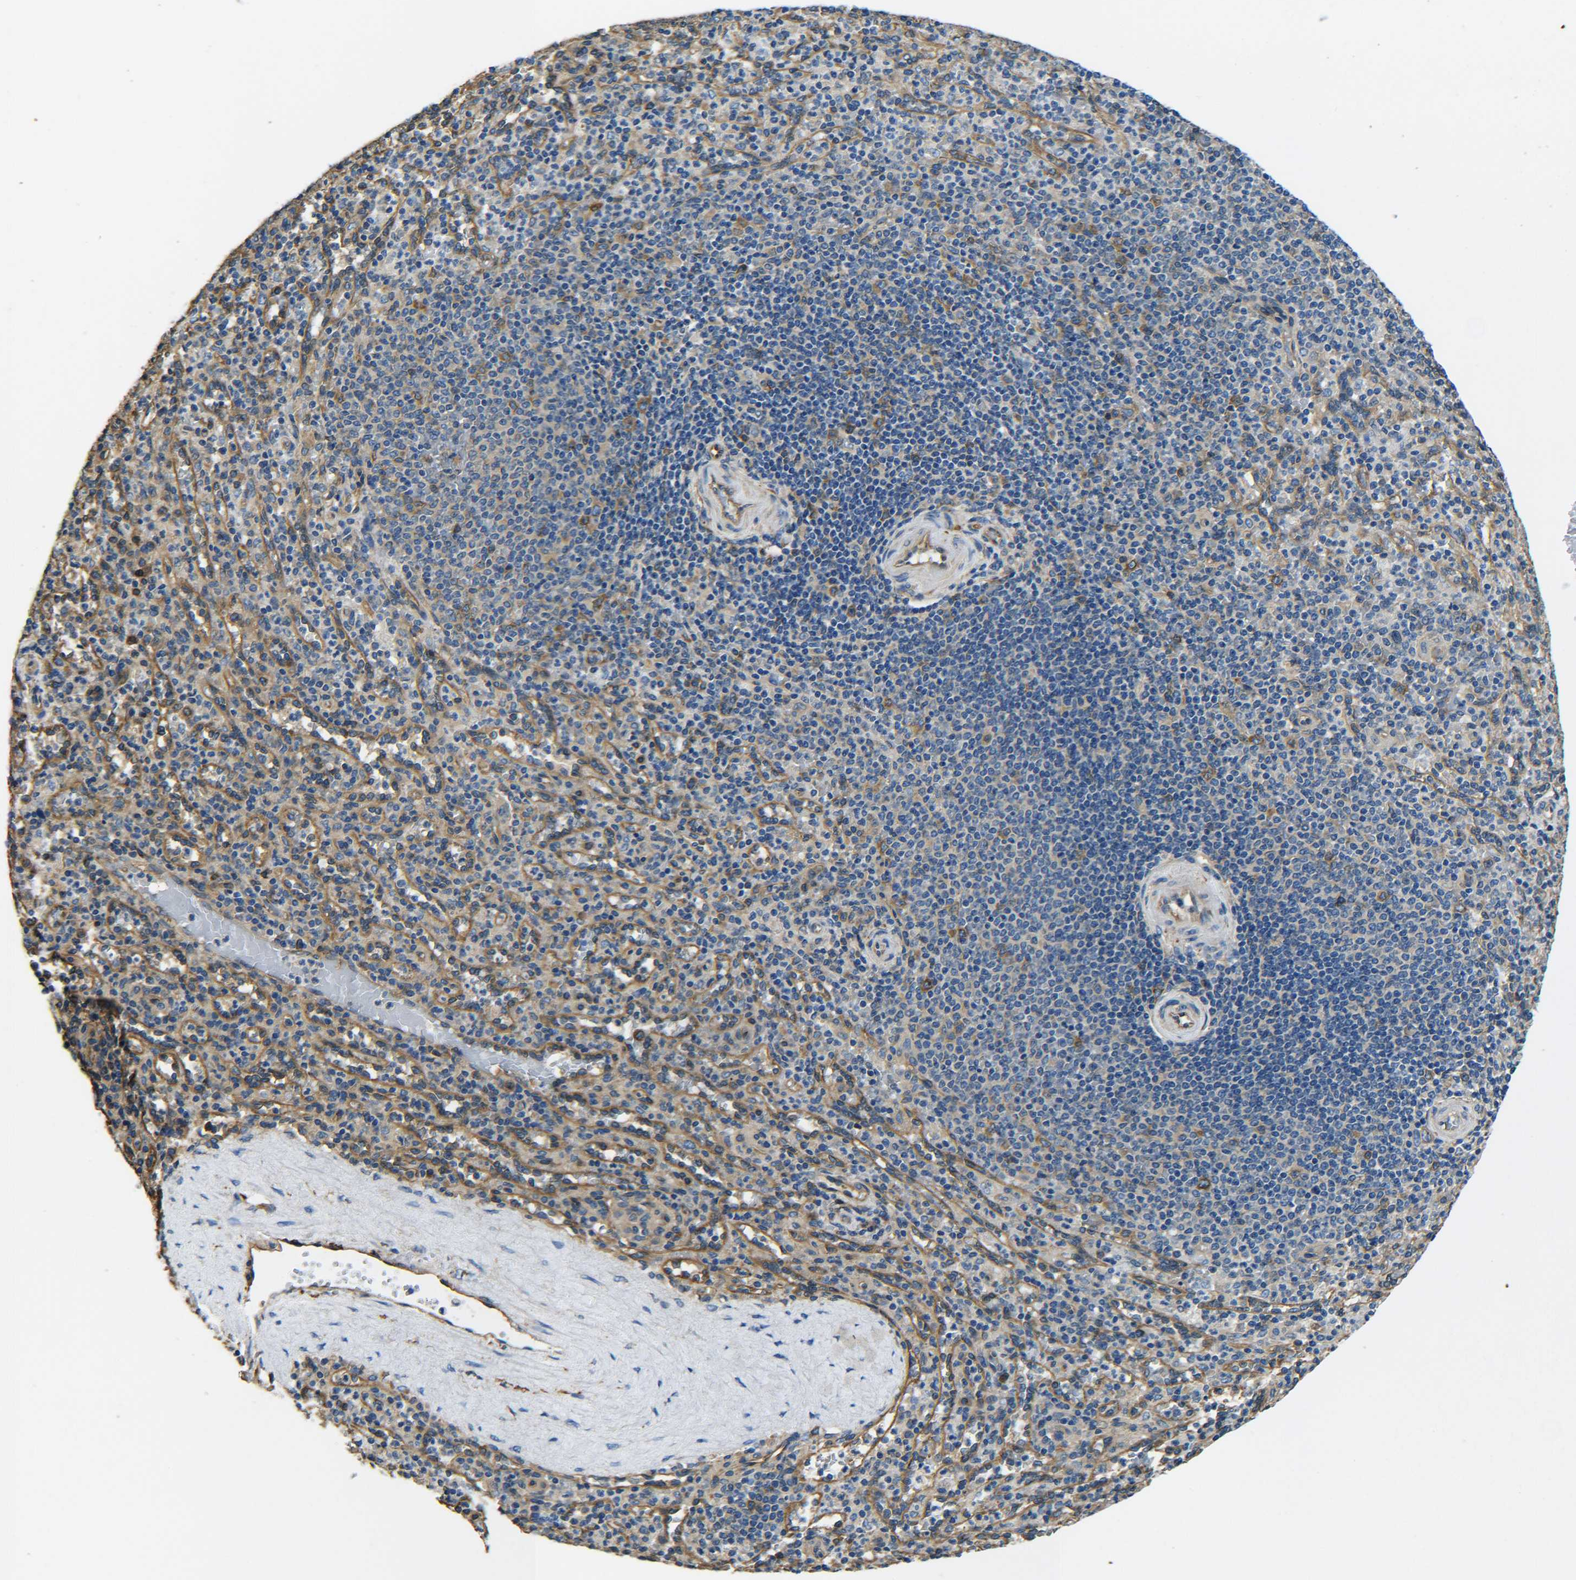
{"staining": {"intensity": "weak", "quantity": "25%-75%", "location": "cytoplasmic/membranous"}, "tissue": "spleen", "cell_type": "Cells in red pulp", "image_type": "normal", "snomed": [{"axis": "morphology", "description": "Normal tissue, NOS"}, {"axis": "topography", "description": "Spleen"}], "caption": "A low amount of weak cytoplasmic/membranous staining is present in approximately 25%-75% of cells in red pulp in benign spleen. (Brightfield microscopy of DAB IHC at high magnification).", "gene": "TUBB", "patient": {"sex": "male", "age": 36}}